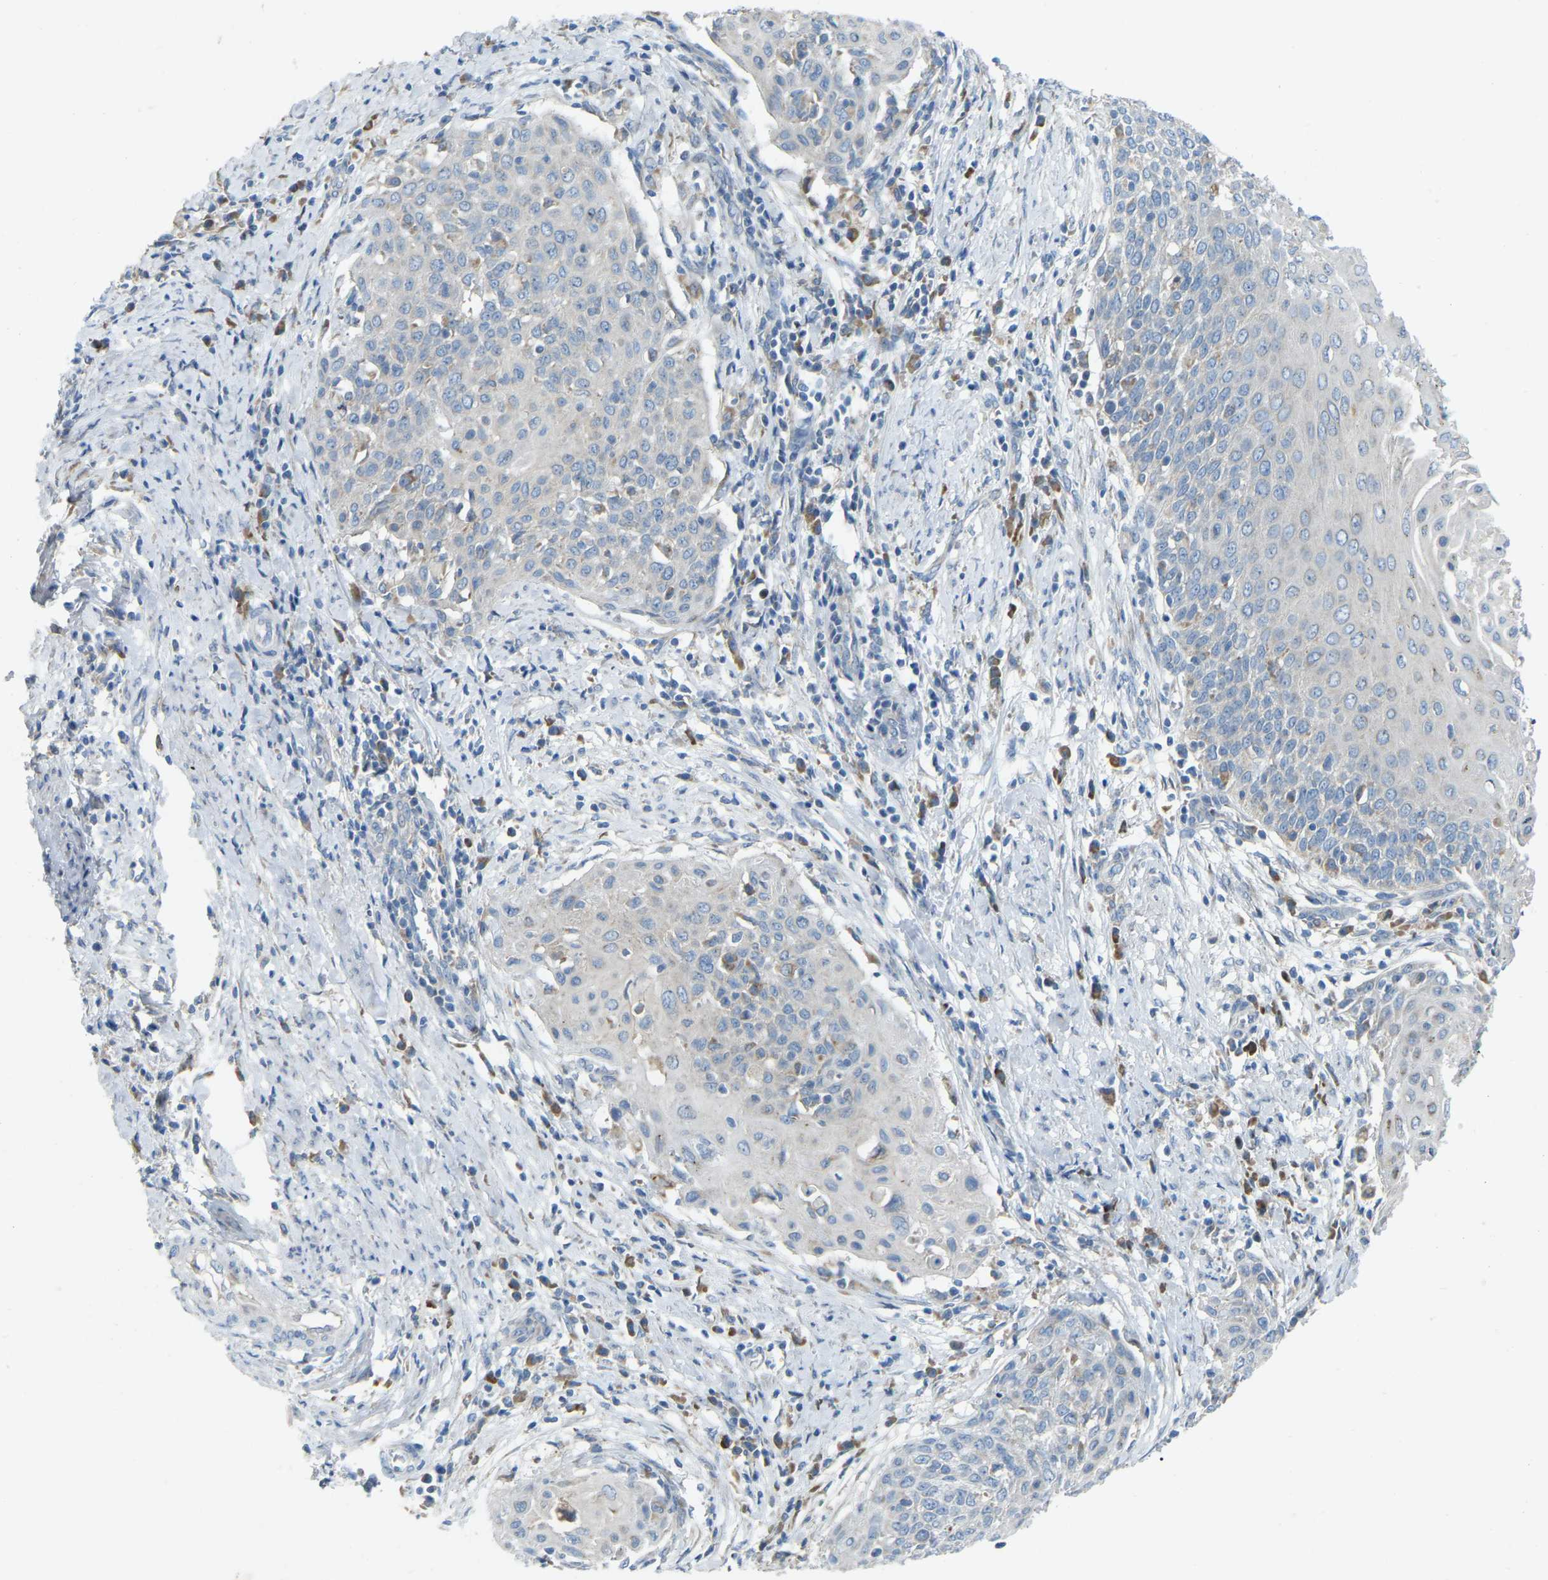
{"staining": {"intensity": "weak", "quantity": "<25%", "location": "cytoplasmic/membranous"}, "tissue": "cervical cancer", "cell_type": "Tumor cells", "image_type": "cancer", "snomed": [{"axis": "morphology", "description": "Squamous cell carcinoma, NOS"}, {"axis": "topography", "description": "Cervix"}], "caption": "An immunohistochemistry micrograph of cervical cancer is shown. There is no staining in tumor cells of cervical cancer.", "gene": "PARL", "patient": {"sex": "female", "age": 39}}